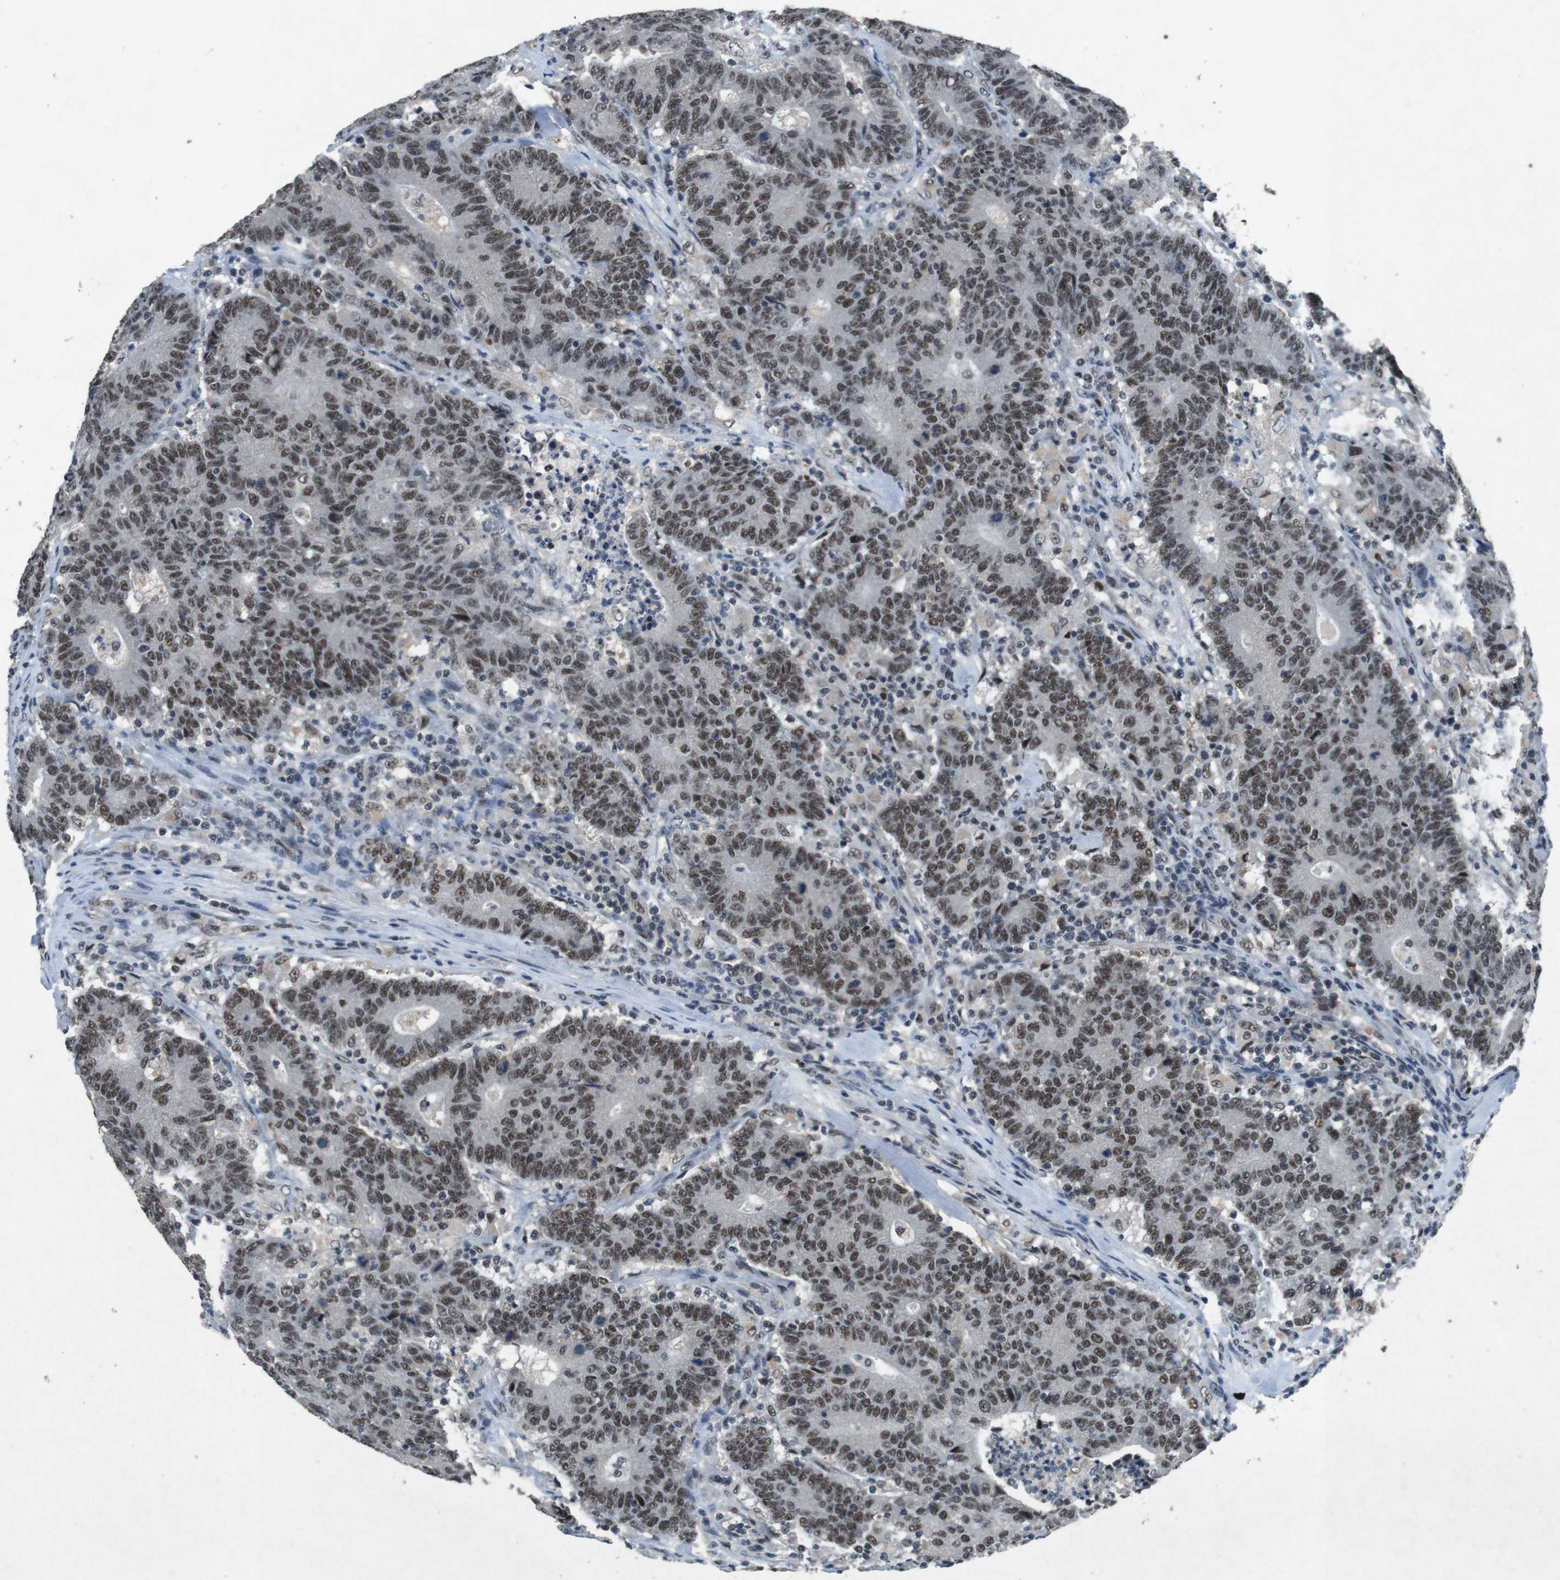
{"staining": {"intensity": "weak", "quantity": ">75%", "location": "nuclear"}, "tissue": "colorectal cancer", "cell_type": "Tumor cells", "image_type": "cancer", "snomed": [{"axis": "morphology", "description": "Normal tissue, NOS"}, {"axis": "morphology", "description": "Adenocarcinoma, NOS"}, {"axis": "topography", "description": "Colon"}], "caption": "The immunohistochemical stain highlights weak nuclear positivity in tumor cells of colorectal adenocarcinoma tissue.", "gene": "USP7", "patient": {"sex": "female", "age": 75}}